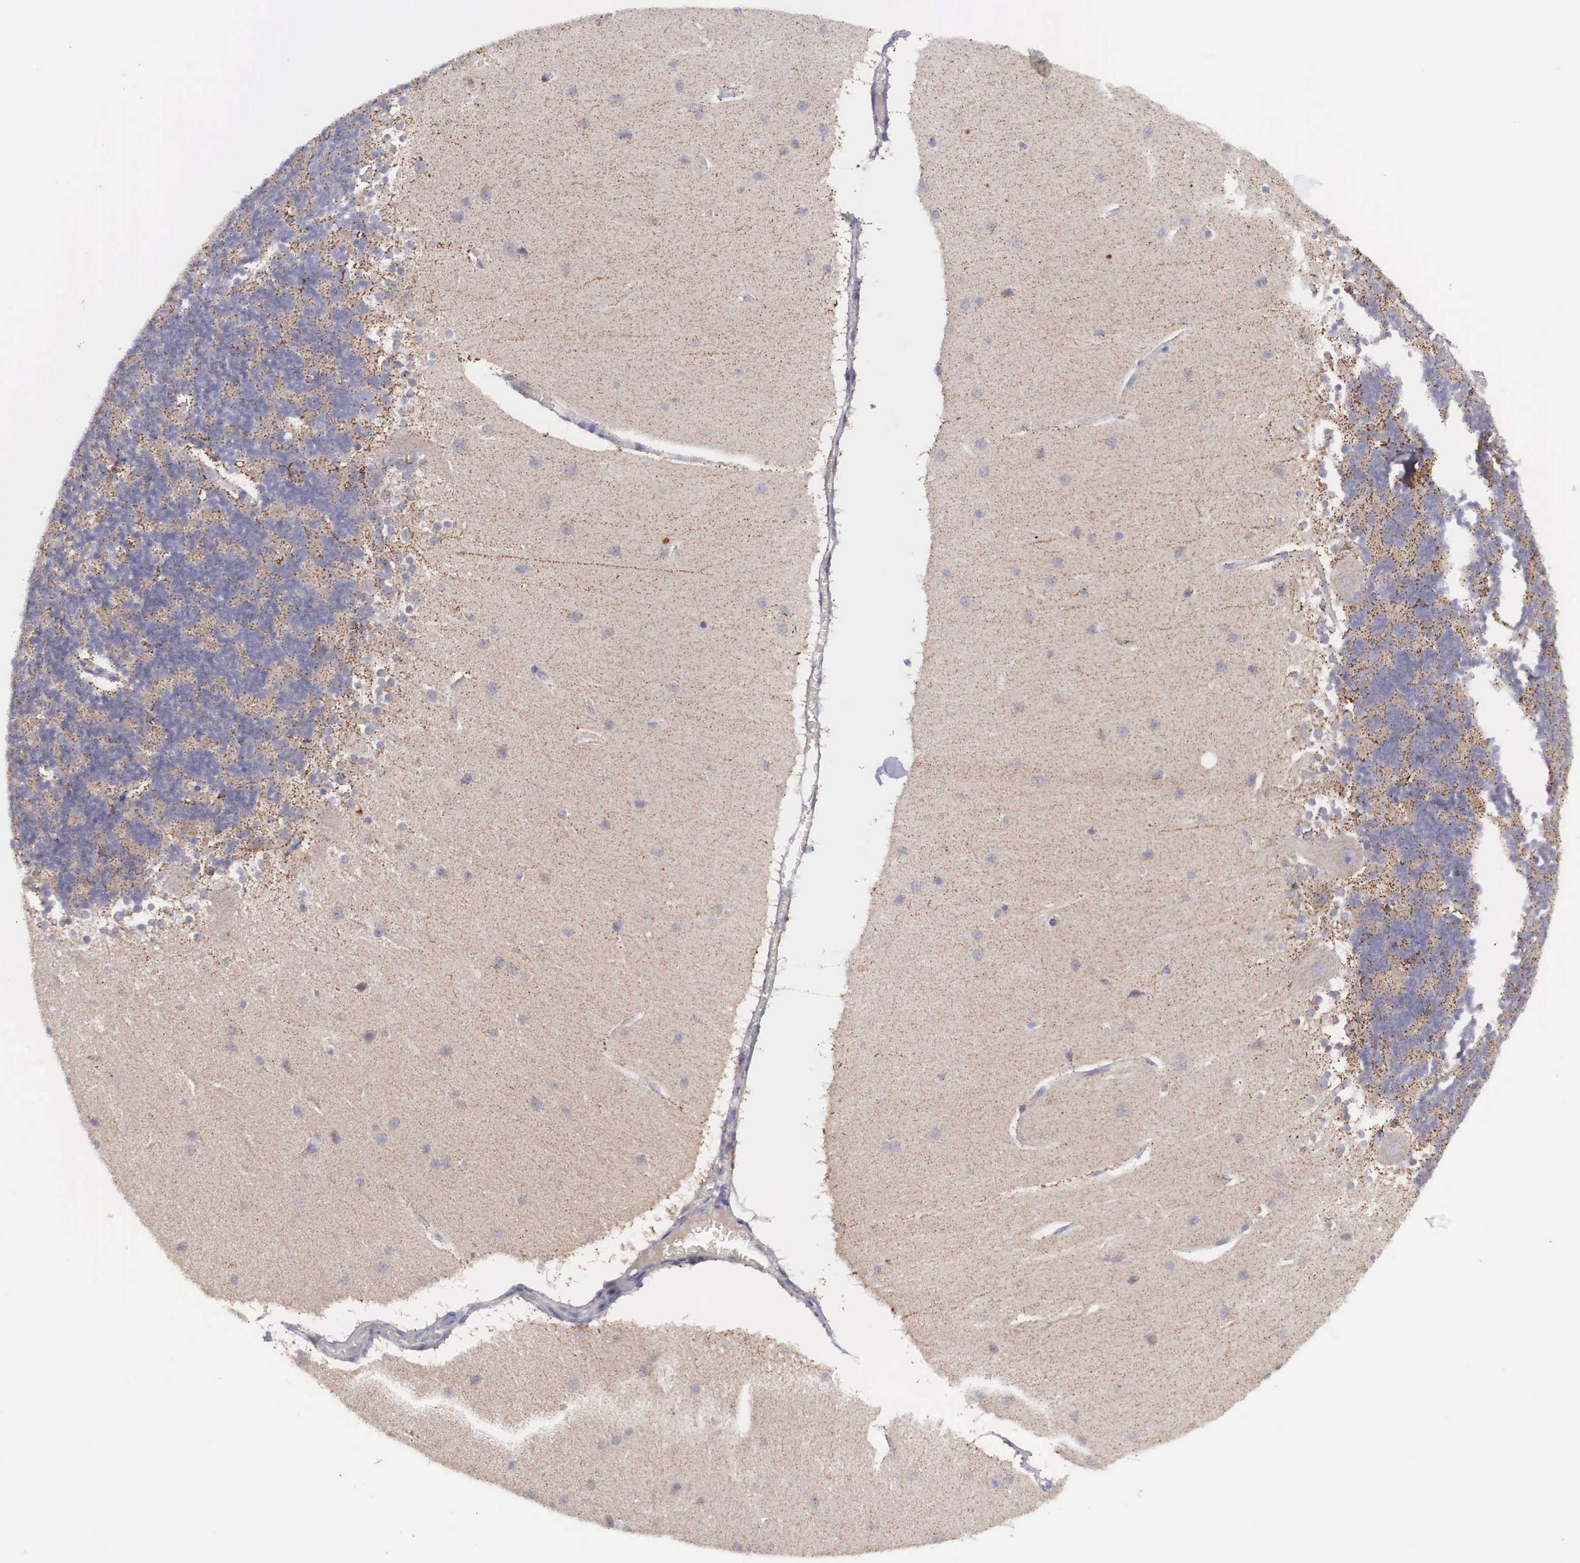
{"staining": {"intensity": "strong", "quantity": "25%-75%", "location": "cytoplasmic/membranous"}, "tissue": "cerebellum", "cell_type": "Cells in granular layer", "image_type": "normal", "snomed": [{"axis": "morphology", "description": "Normal tissue, NOS"}, {"axis": "topography", "description": "Cerebellum"}], "caption": "Strong cytoplasmic/membranous expression for a protein is seen in about 25%-75% of cells in granular layer of unremarkable cerebellum using immunohistochemistry.", "gene": "NREP", "patient": {"sex": "female", "age": 54}}